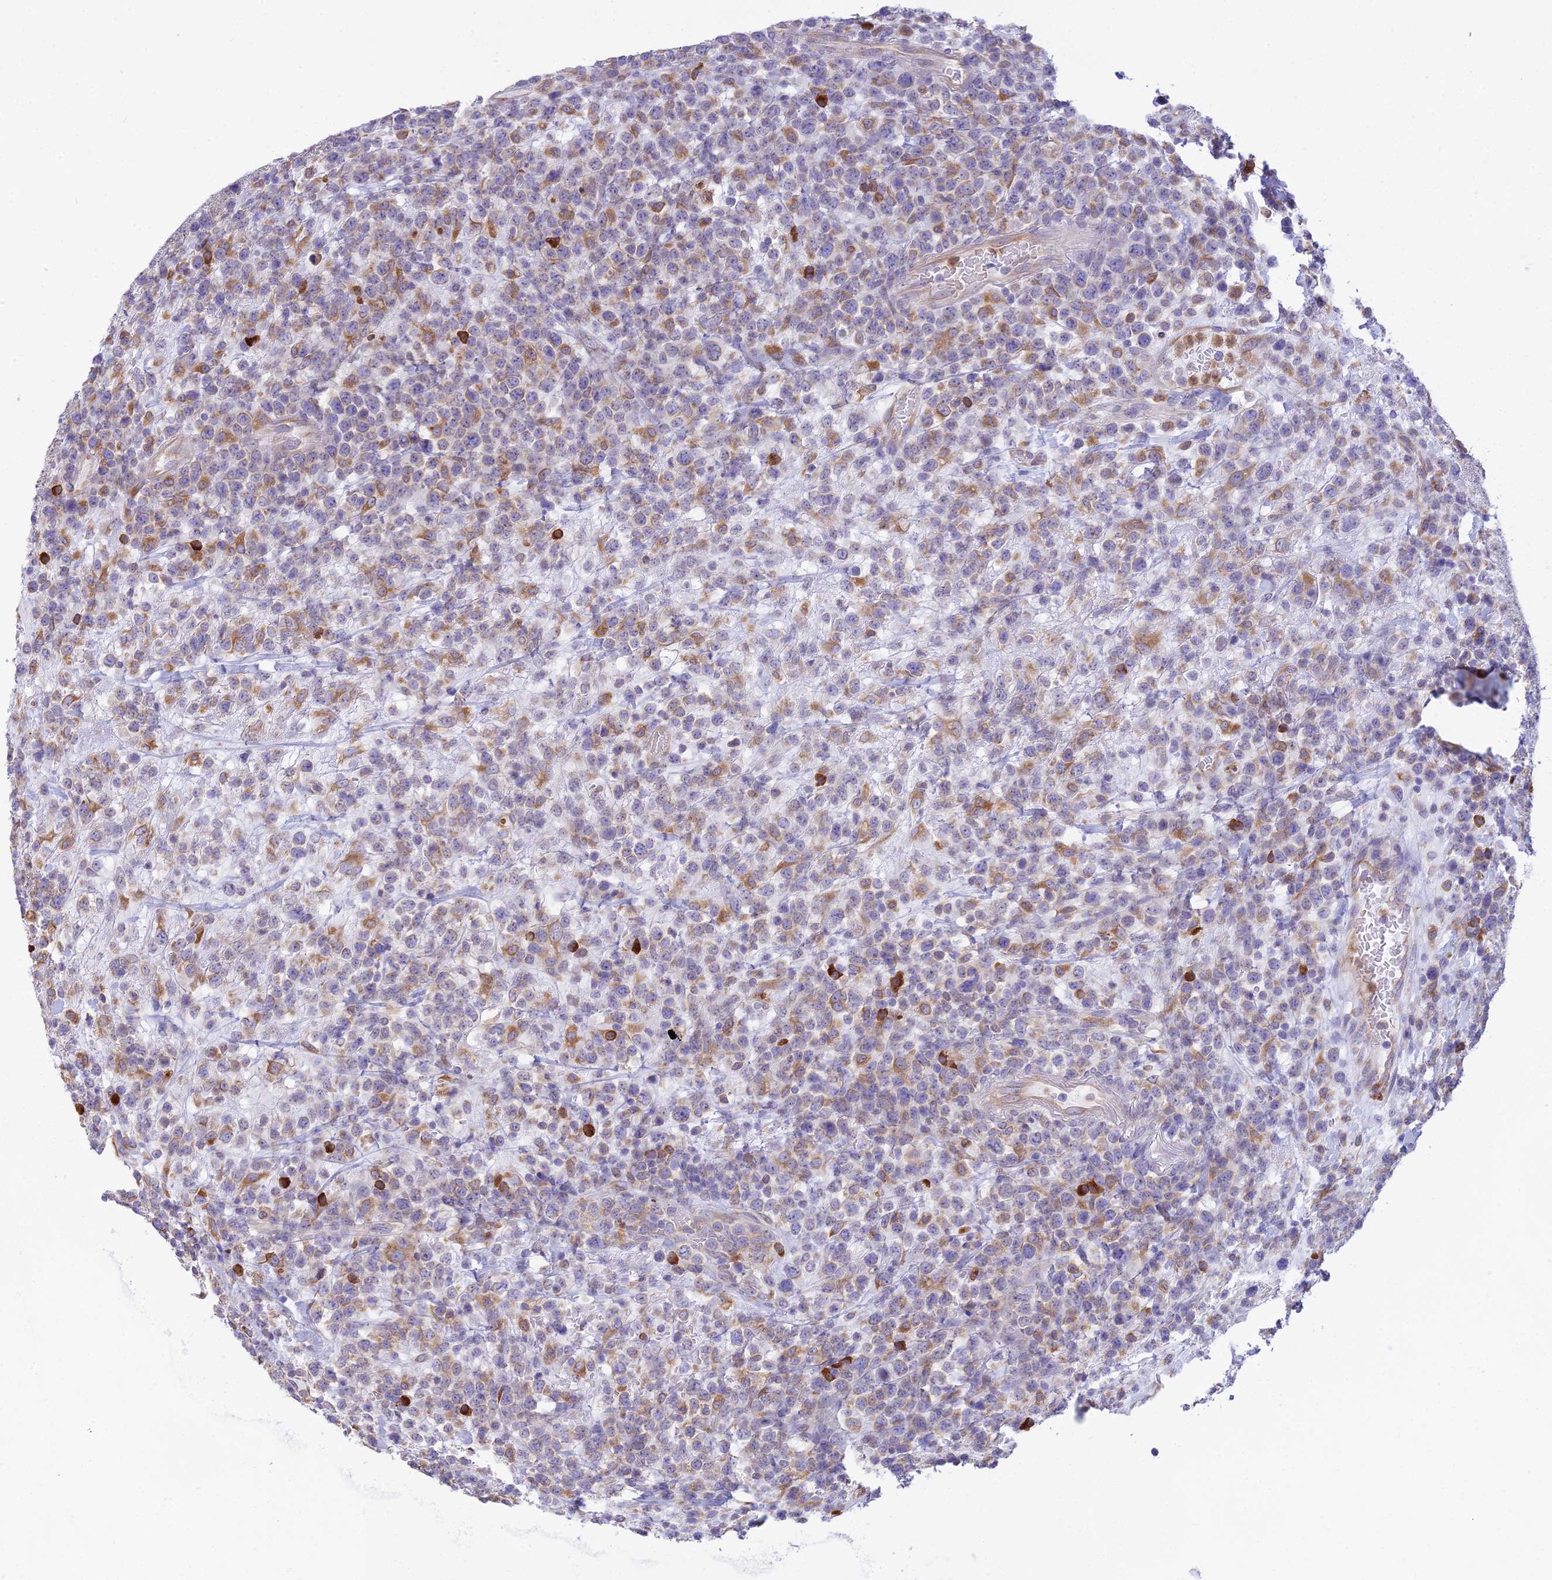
{"staining": {"intensity": "moderate", "quantity": "<25%", "location": "cytoplasmic/membranous"}, "tissue": "lymphoma", "cell_type": "Tumor cells", "image_type": "cancer", "snomed": [{"axis": "morphology", "description": "Malignant lymphoma, non-Hodgkin's type, High grade"}, {"axis": "topography", "description": "Colon"}], "caption": "Lymphoma tissue exhibits moderate cytoplasmic/membranous staining in approximately <25% of tumor cells", "gene": "HM13", "patient": {"sex": "female", "age": 53}}